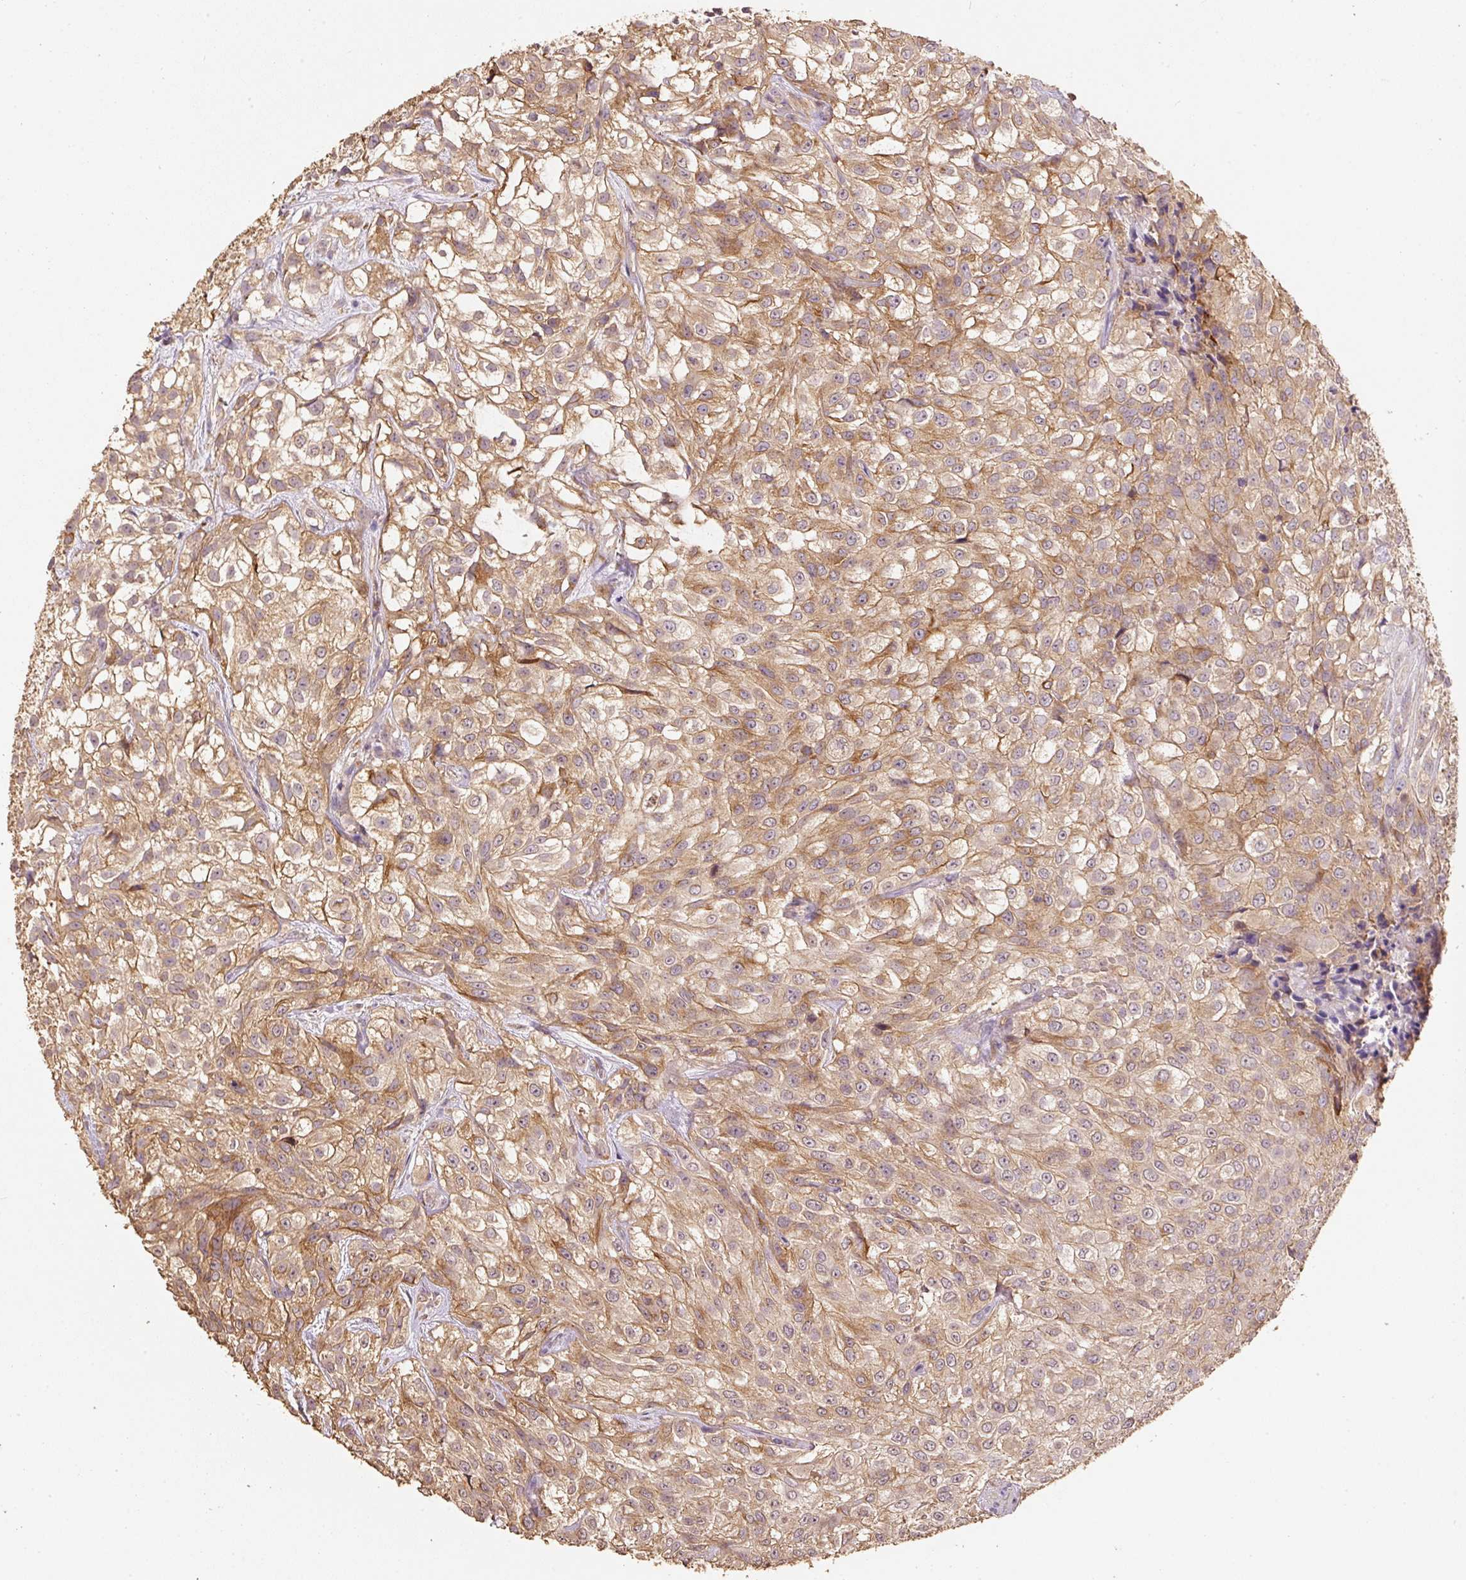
{"staining": {"intensity": "moderate", "quantity": ">75%", "location": "cytoplasmic/membranous"}, "tissue": "urothelial cancer", "cell_type": "Tumor cells", "image_type": "cancer", "snomed": [{"axis": "morphology", "description": "Urothelial carcinoma, High grade"}, {"axis": "topography", "description": "Urinary bladder"}], "caption": "DAB (3,3'-diaminobenzidine) immunohistochemical staining of human high-grade urothelial carcinoma exhibits moderate cytoplasmic/membranous protein positivity in about >75% of tumor cells.", "gene": "HERC2", "patient": {"sex": "male", "age": 56}}